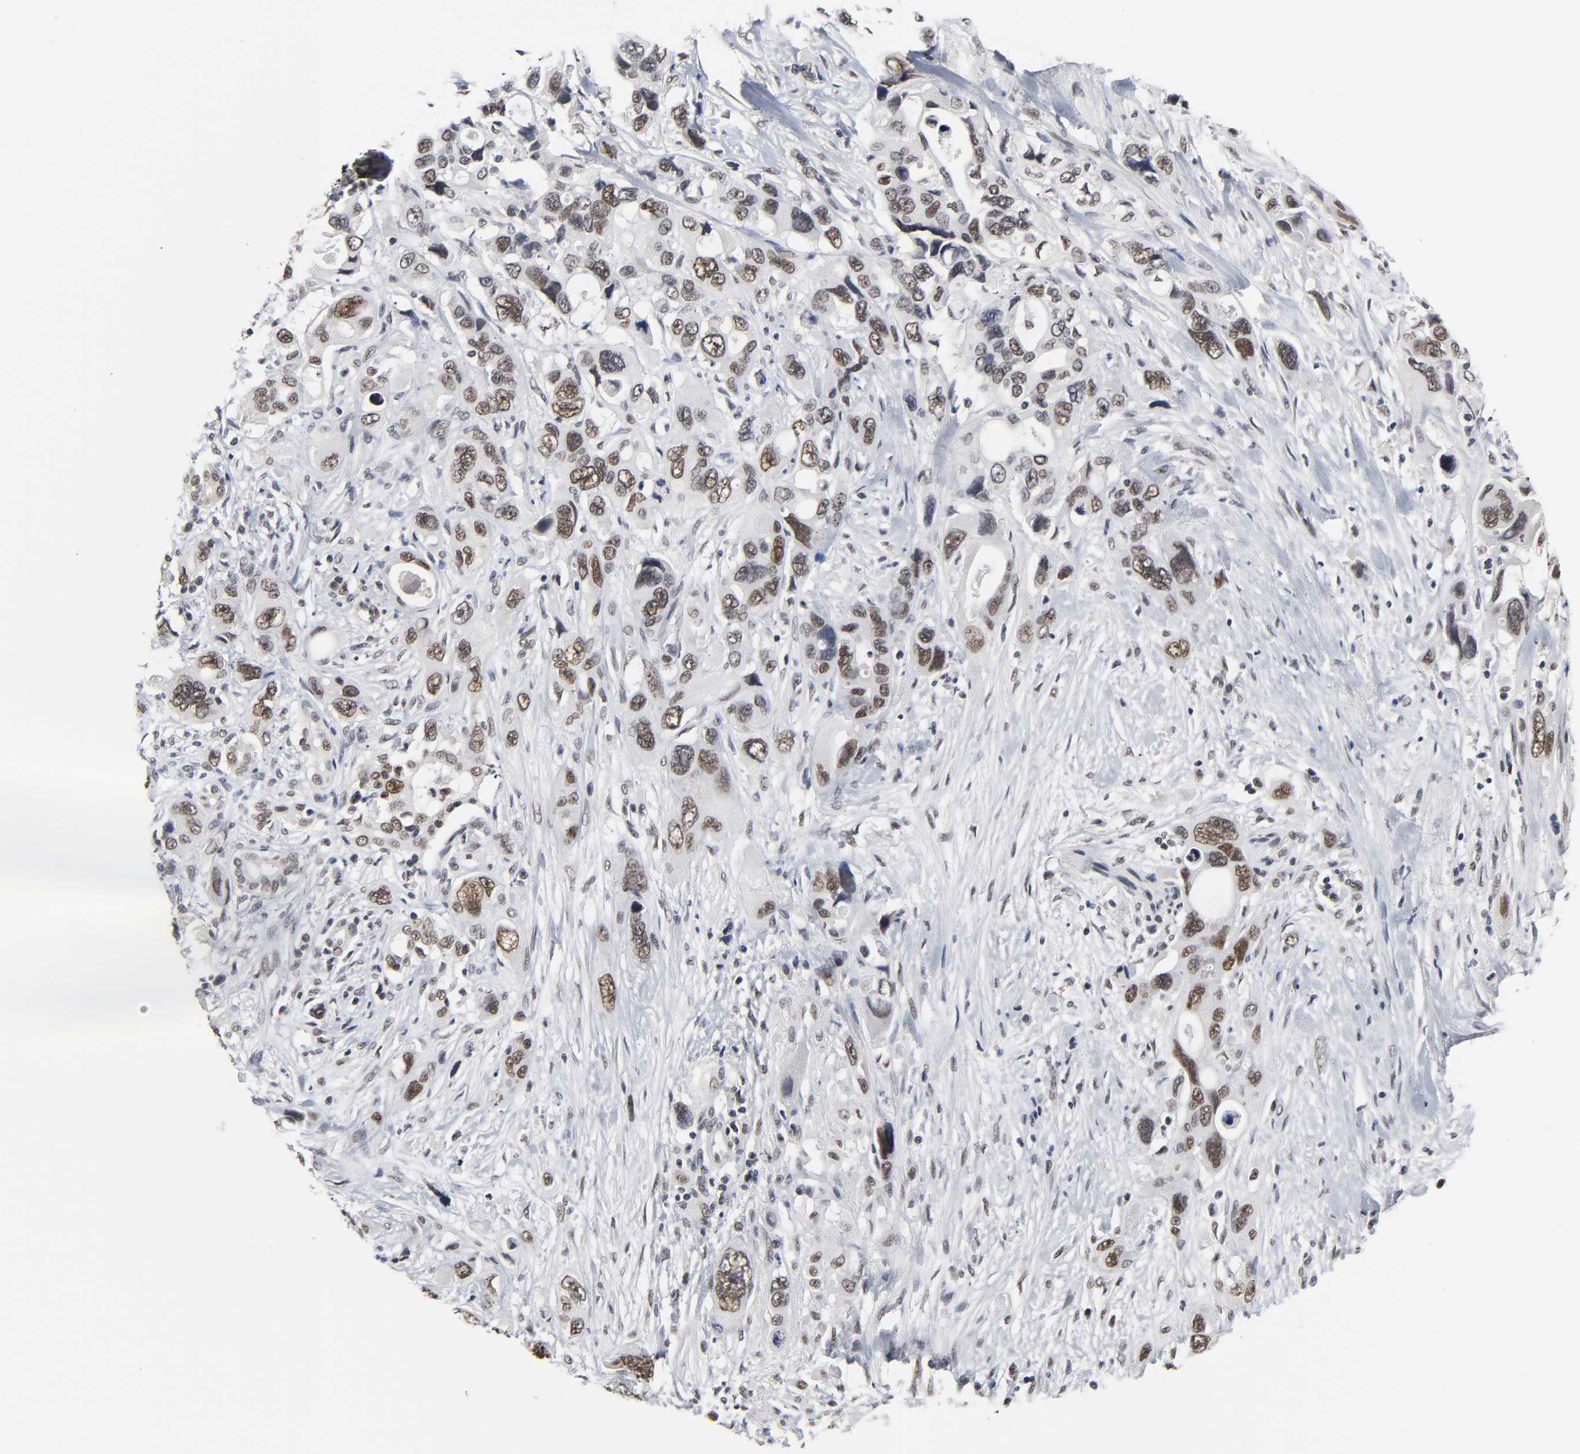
{"staining": {"intensity": "weak", "quantity": ">75%", "location": "nuclear"}, "tissue": "pancreatic cancer", "cell_type": "Tumor cells", "image_type": "cancer", "snomed": [{"axis": "morphology", "description": "Adenocarcinoma, NOS"}, {"axis": "topography", "description": "Pancreas"}], "caption": "DAB (3,3'-diaminobenzidine) immunohistochemical staining of human pancreatic adenocarcinoma demonstrates weak nuclear protein positivity in approximately >75% of tumor cells.", "gene": "TRIM33", "patient": {"sex": "male", "age": 46}}